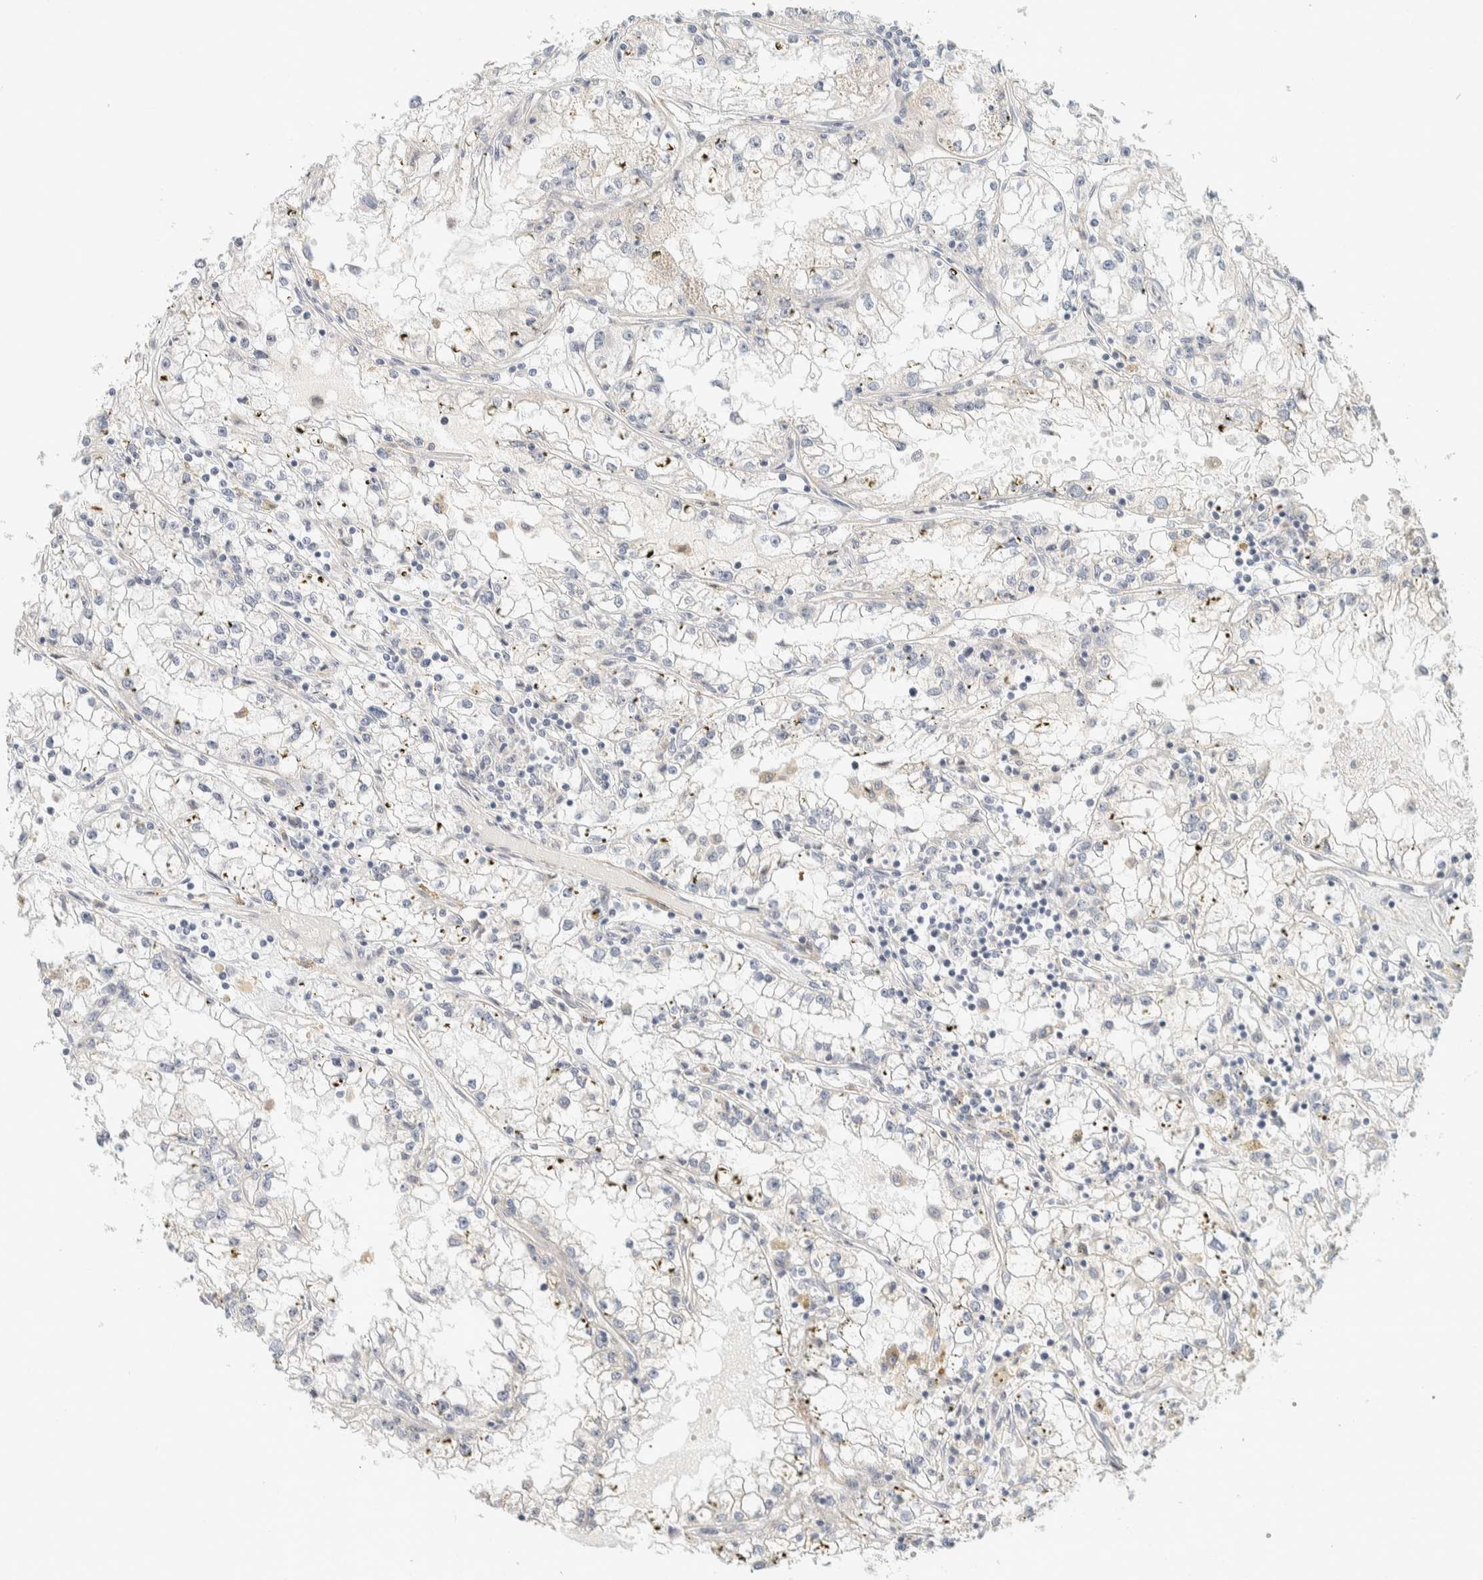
{"staining": {"intensity": "negative", "quantity": "none", "location": "none"}, "tissue": "renal cancer", "cell_type": "Tumor cells", "image_type": "cancer", "snomed": [{"axis": "morphology", "description": "Adenocarcinoma, NOS"}, {"axis": "topography", "description": "Kidney"}], "caption": "An image of human renal cancer (adenocarcinoma) is negative for staining in tumor cells.", "gene": "CDR2", "patient": {"sex": "male", "age": 56}}